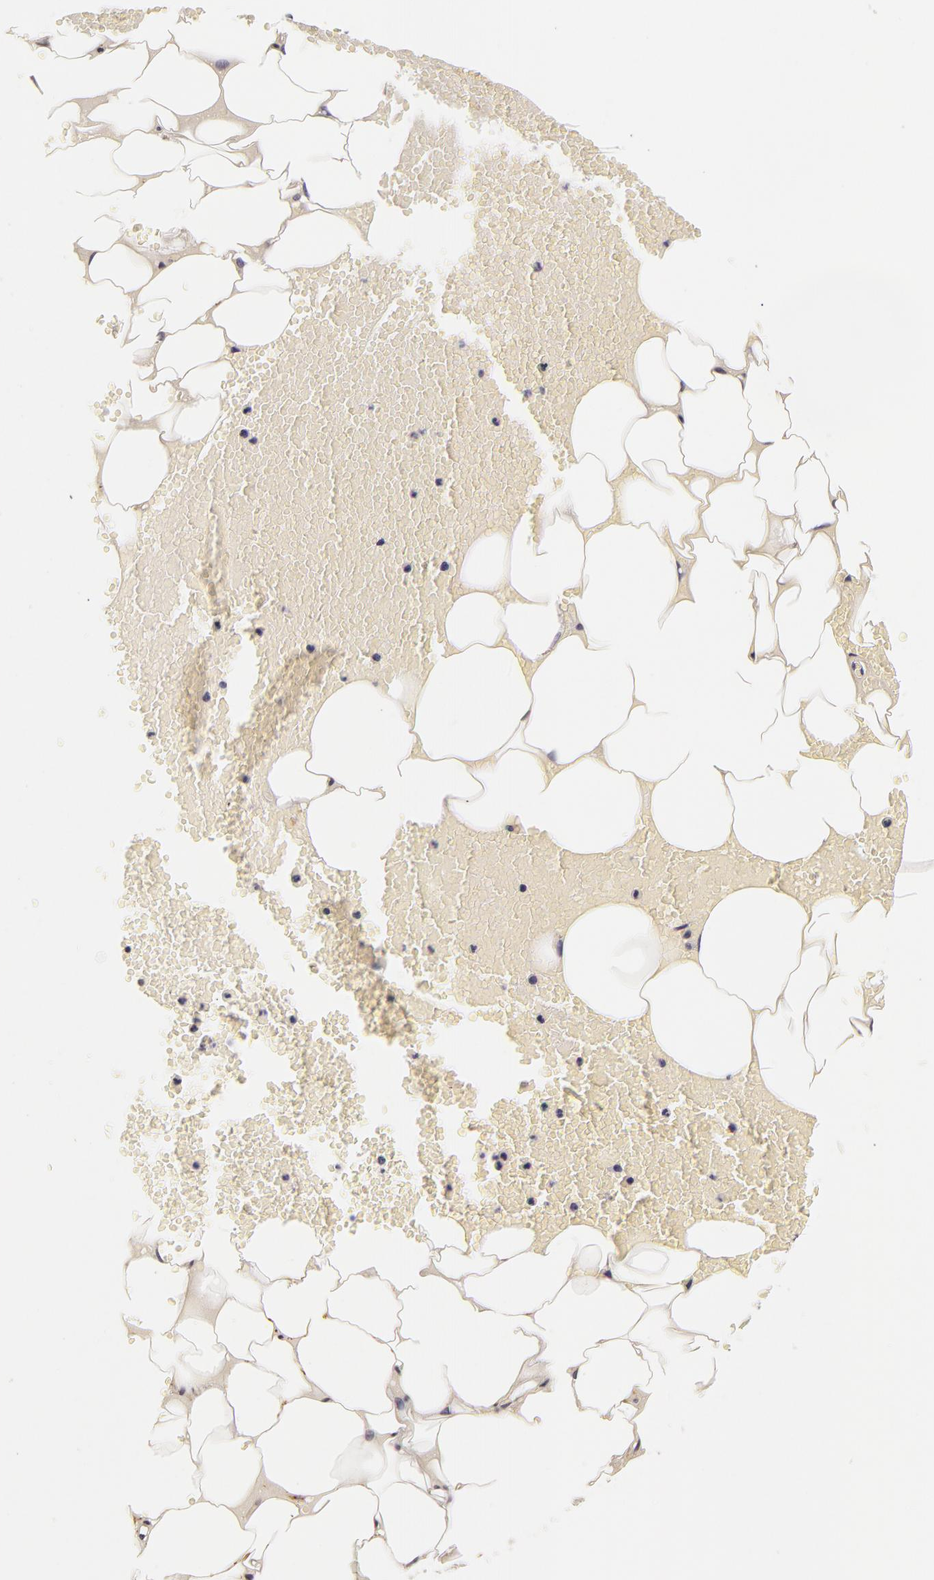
{"staining": {"intensity": "weak", "quantity": "<25%", "location": "cytoplasmic/membranous"}, "tissue": "adipose tissue", "cell_type": "Adipocytes", "image_type": "normal", "snomed": [{"axis": "morphology", "description": "Normal tissue, NOS"}, {"axis": "morphology", "description": "Inflammation, NOS"}, {"axis": "topography", "description": "Lymph node"}, {"axis": "topography", "description": "Peripheral nerve tissue"}], "caption": "High magnification brightfield microscopy of unremarkable adipose tissue stained with DAB (brown) and counterstained with hematoxylin (blue): adipocytes show no significant staining. (Brightfield microscopy of DAB immunohistochemistry (IHC) at high magnification).", "gene": "LGALS3BP", "patient": {"sex": "male", "age": 52}}